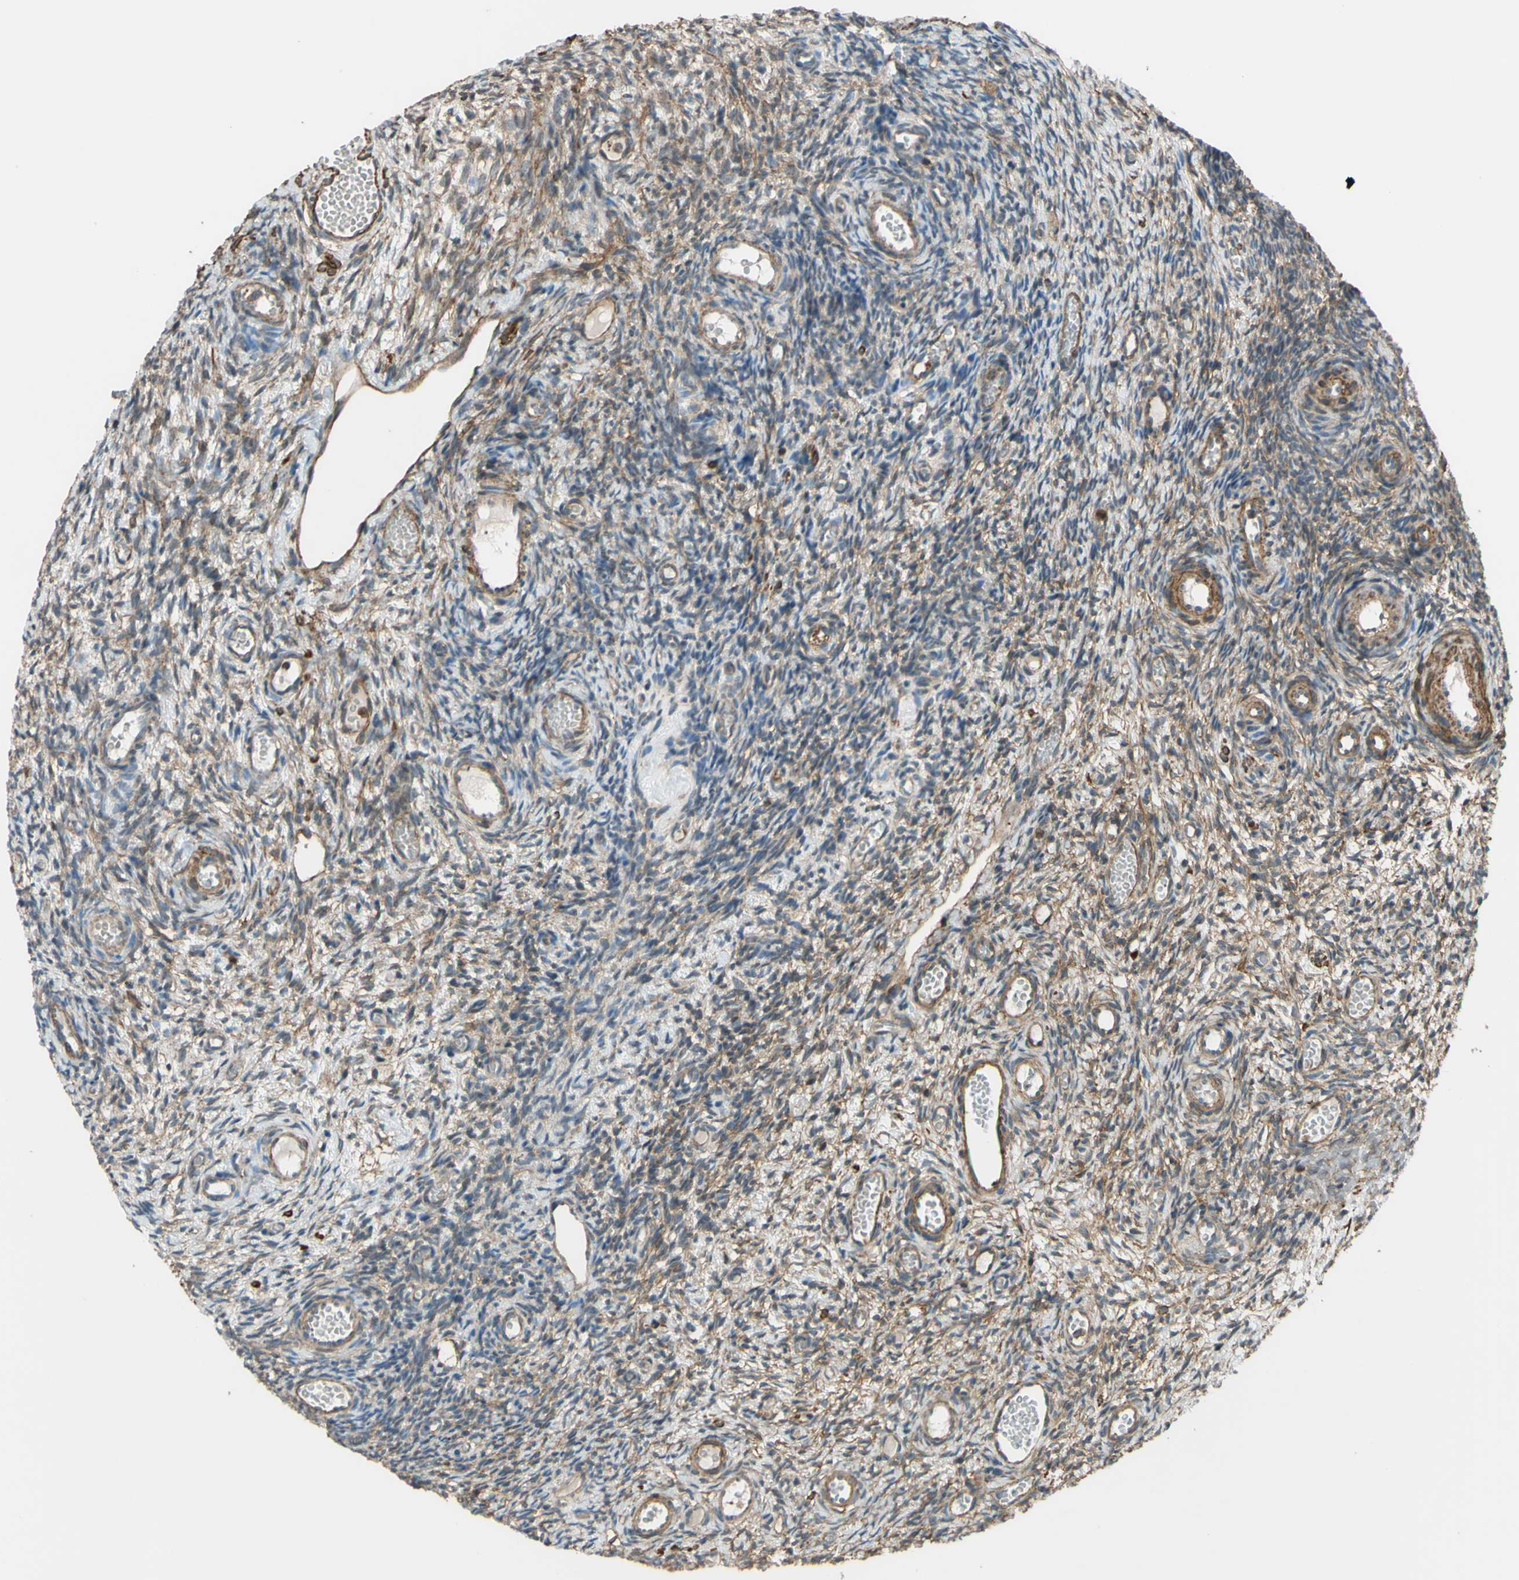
{"staining": {"intensity": "weak", "quantity": "<25%", "location": "cytoplasmic/membranous"}, "tissue": "ovary", "cell_type": "Follicle cells", "image_type": "normal", "snomed": [{"axis": "morphology", "description": "Normal tissue, NOS"}, {"axis": "topography", "description": "Ovary"}], "caption": "Ovary was stained to show a protein in brown. There is no significant positivity in follicle cells. (Immunohistochemistry (ihc), brightfield microscopy, high magnification).", "gene": "ADD3", "patient": {"sex": "female", "age": 35}}